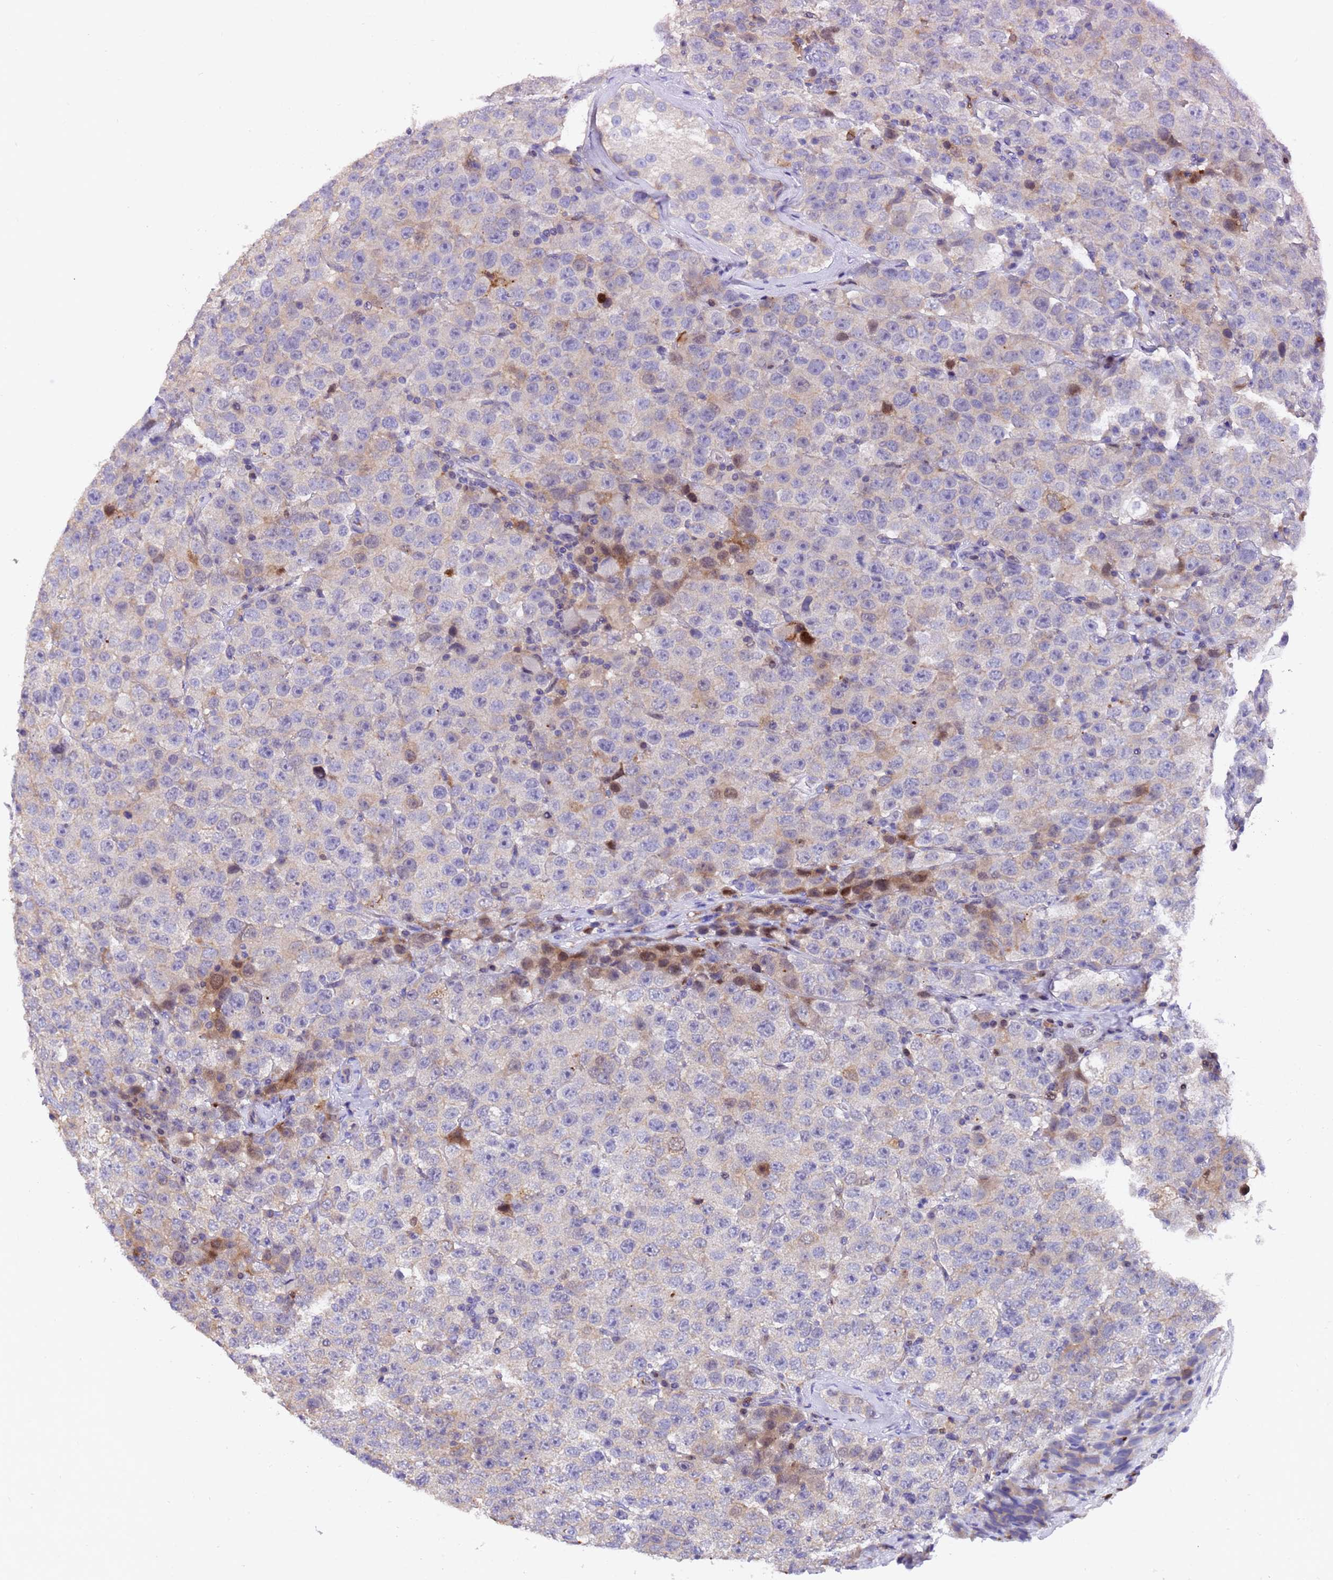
{"staining": {"intensity": "weak", "quantity": "<25%", "location": "cytoplasmic/membranous"}, "tissue": "testis cancer", "cell_type": "Tumor cells", "image_type": "cancer", "snomed": [{"axis": "morphology", "description": "Seminoma, NOS"}, {"axis": "topography", "description": "Testis"}], "caption": "Testis cancer was stained to show a protein in brown. There is no significant staining in tumor cells.", "gene": "ELP6", "patient": {"sex": "male", "age": 28}}